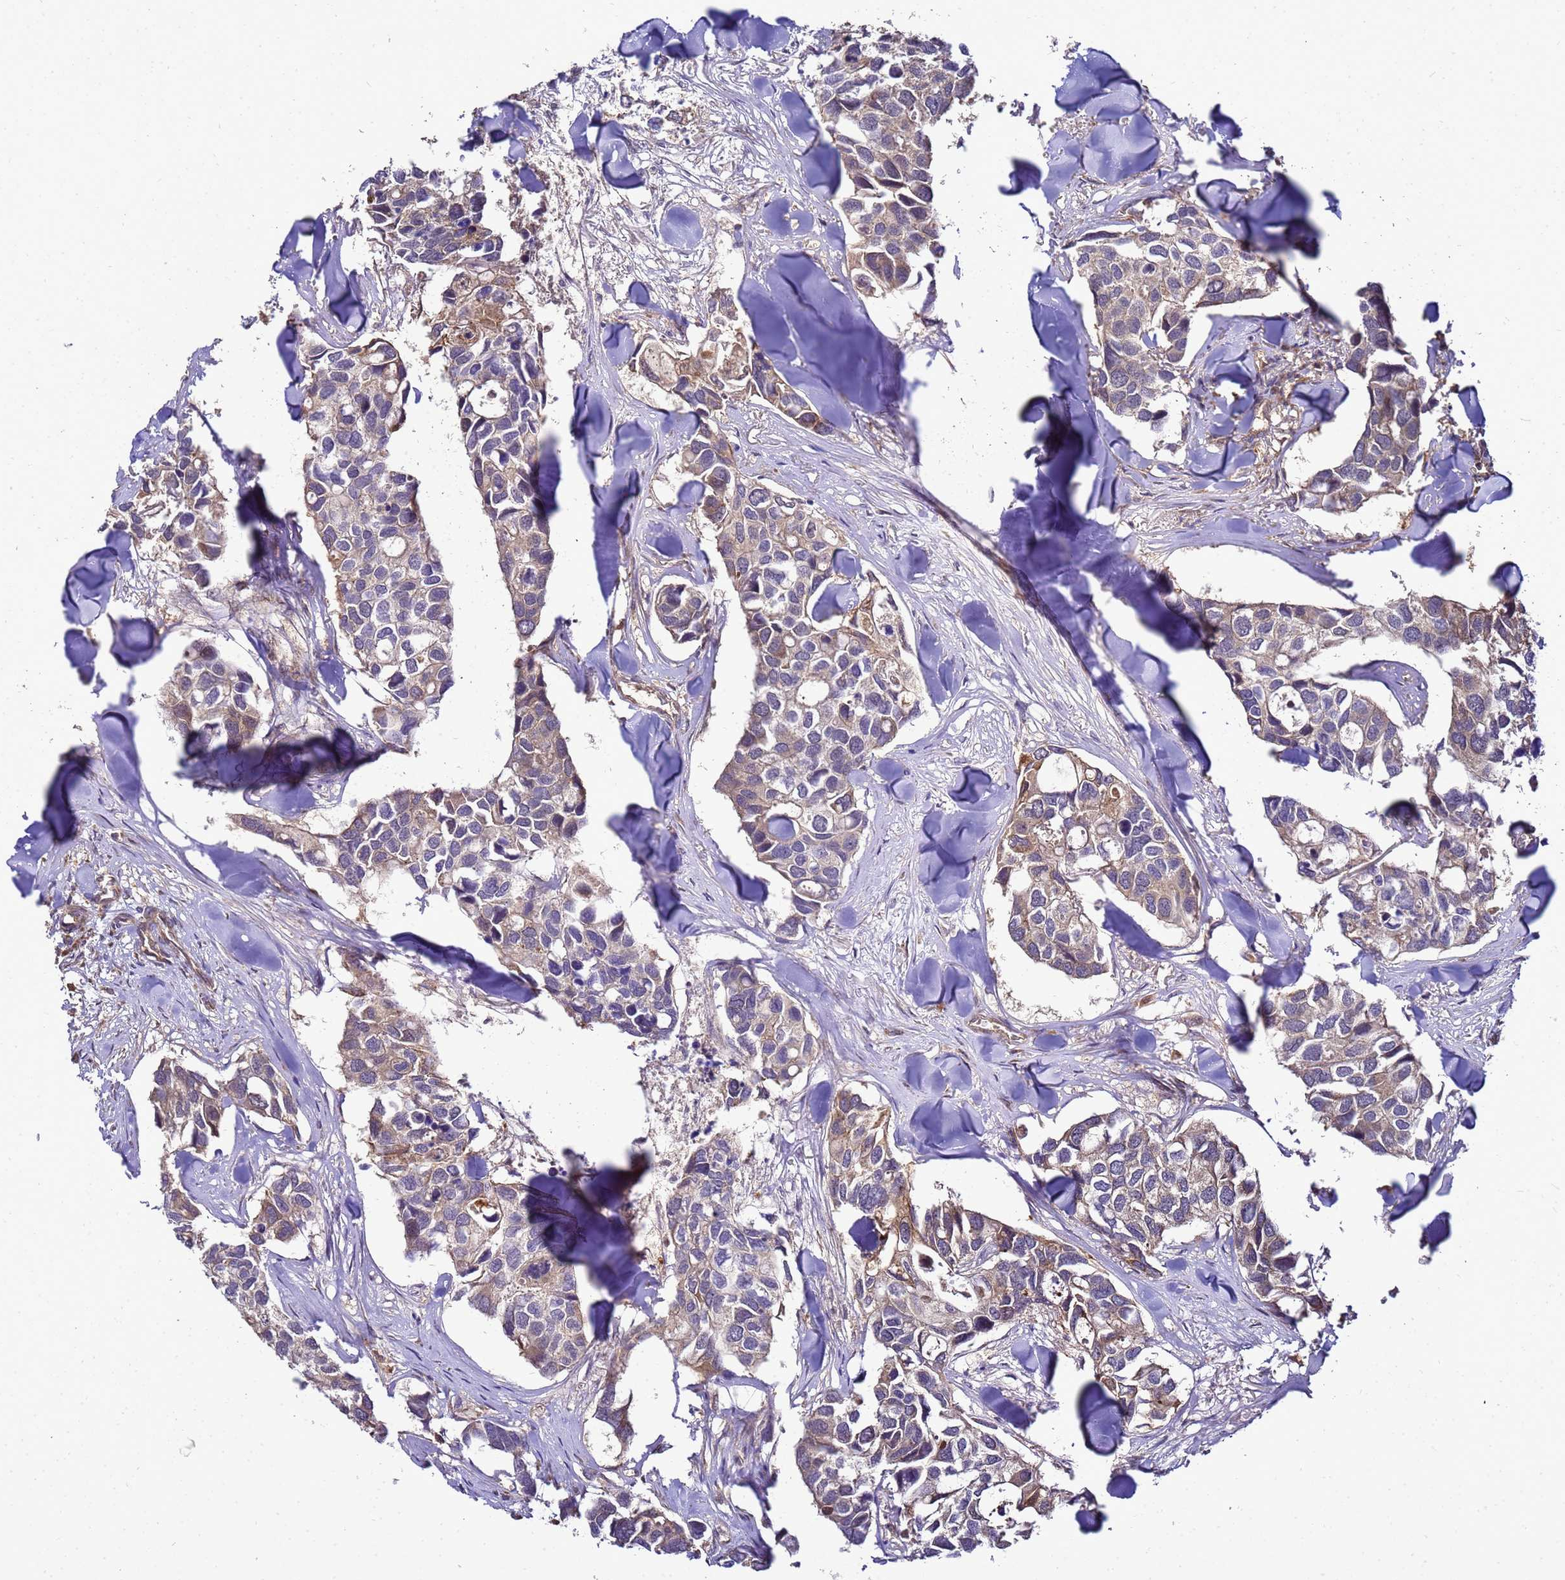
{"staining": {"intensity": "moderate", "quantity": "<25%", "location": "cytoplasmic/membranous"}, "tissue": "breast cancer", "cell_type": "Tumor cells", "image_type": "cancer", "snomed": [{"axis": "morphology", "description": "Duct carcinoma"}, {"axis": "topography", "description": "Breast"}], "caption": "Immunohistochemical staining of breast cancer shows low levels of moderate cytoplasmic/membranous positivity in approximately <25% of tumor cells.", "gene": "TRABD", "patient": {"sex": "female", "age": 83}}